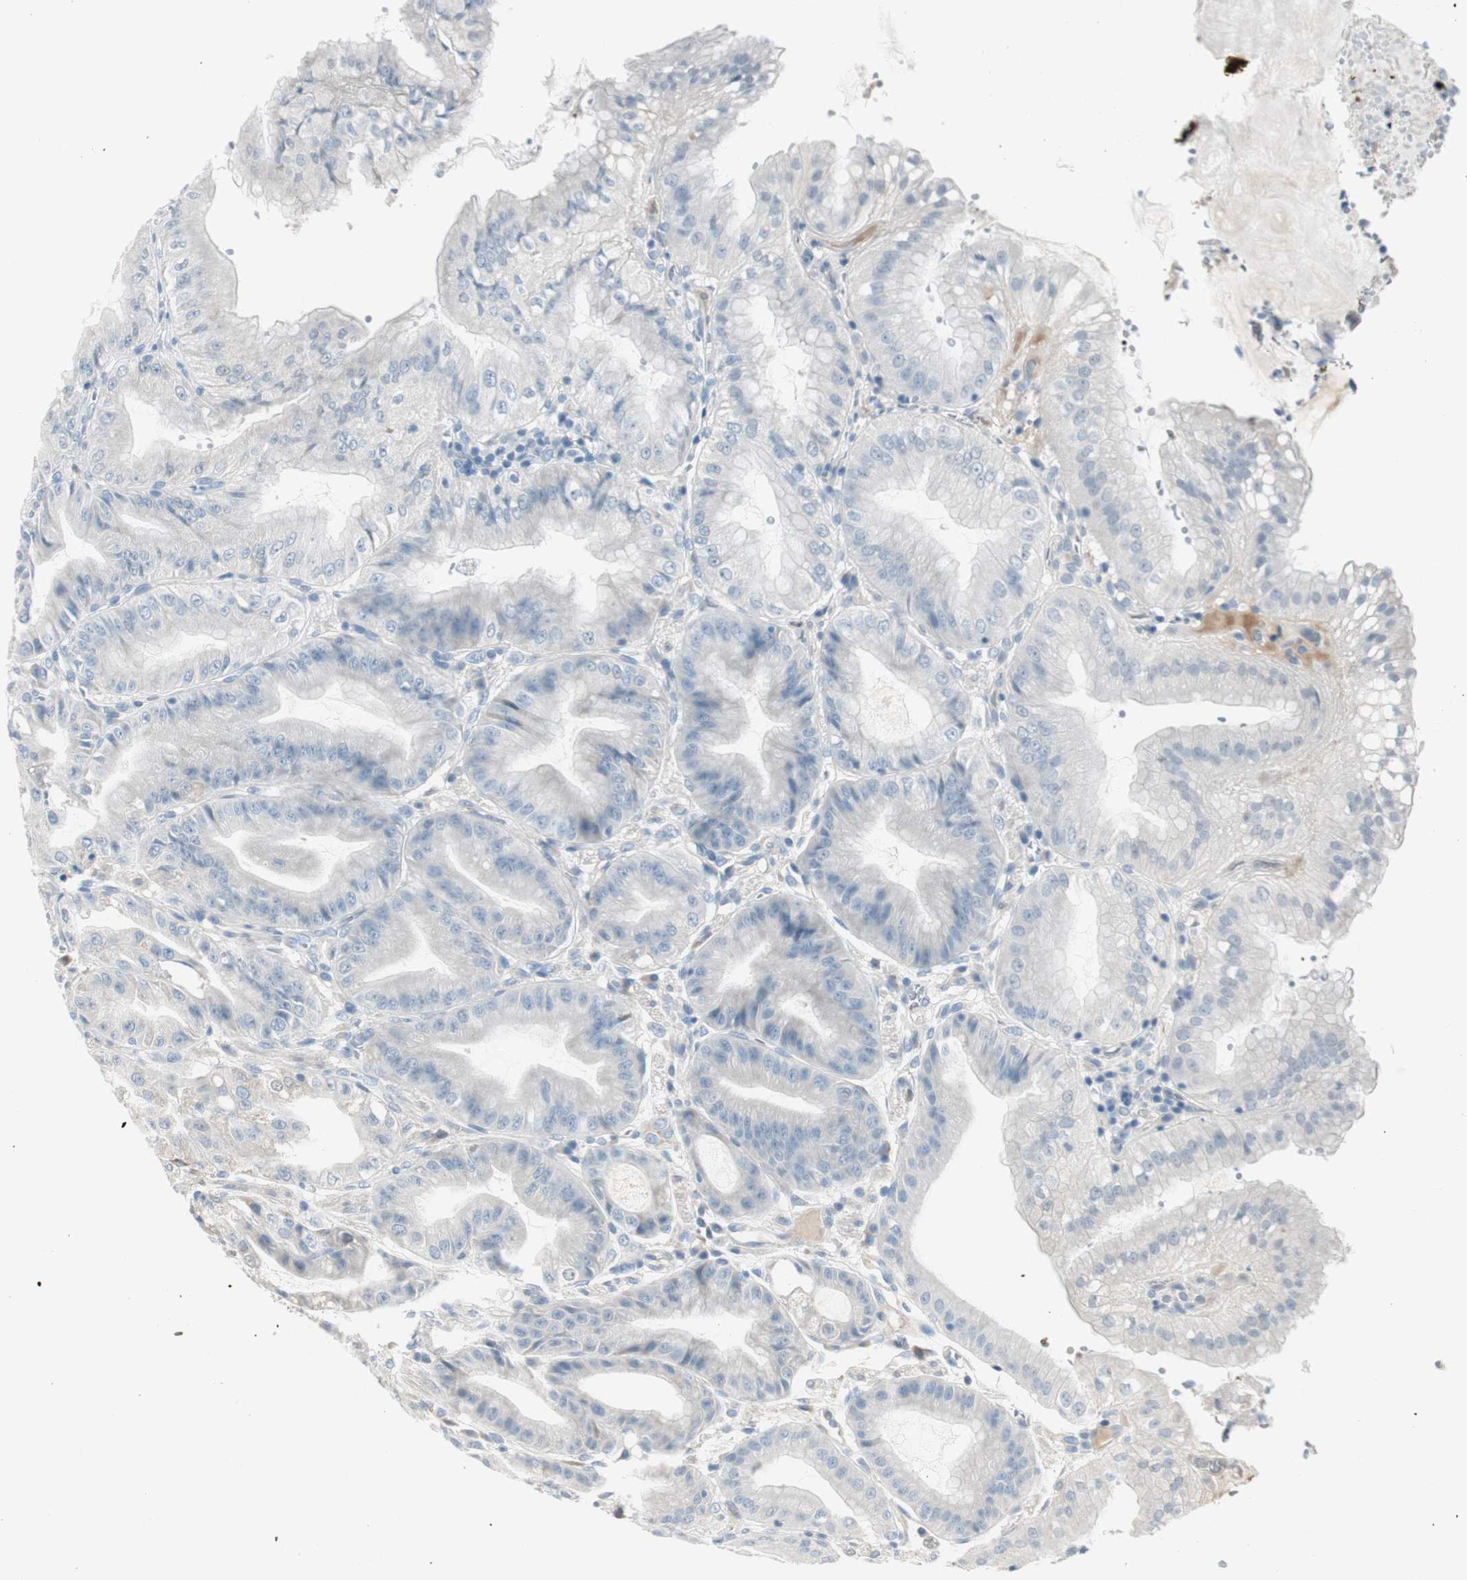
{"staining": {"intensity": "weak", "quantity": "<25%", "location": "cytoplasmic/membranous"}, "tissue": "stomach", "cell_type": "Glandular cells", "image_type": "normal", "snomed": [{"axis": "morphology", "description": "Normal tissue, NOS"}, {"axis": "topography", "description": "Stomach, lower"}], "caption": "This is an IHC image of normal stomach. There is no expression in glandular cells.", "gene": "EVA1A", "patient": {"sex": "male", "age": 71}}